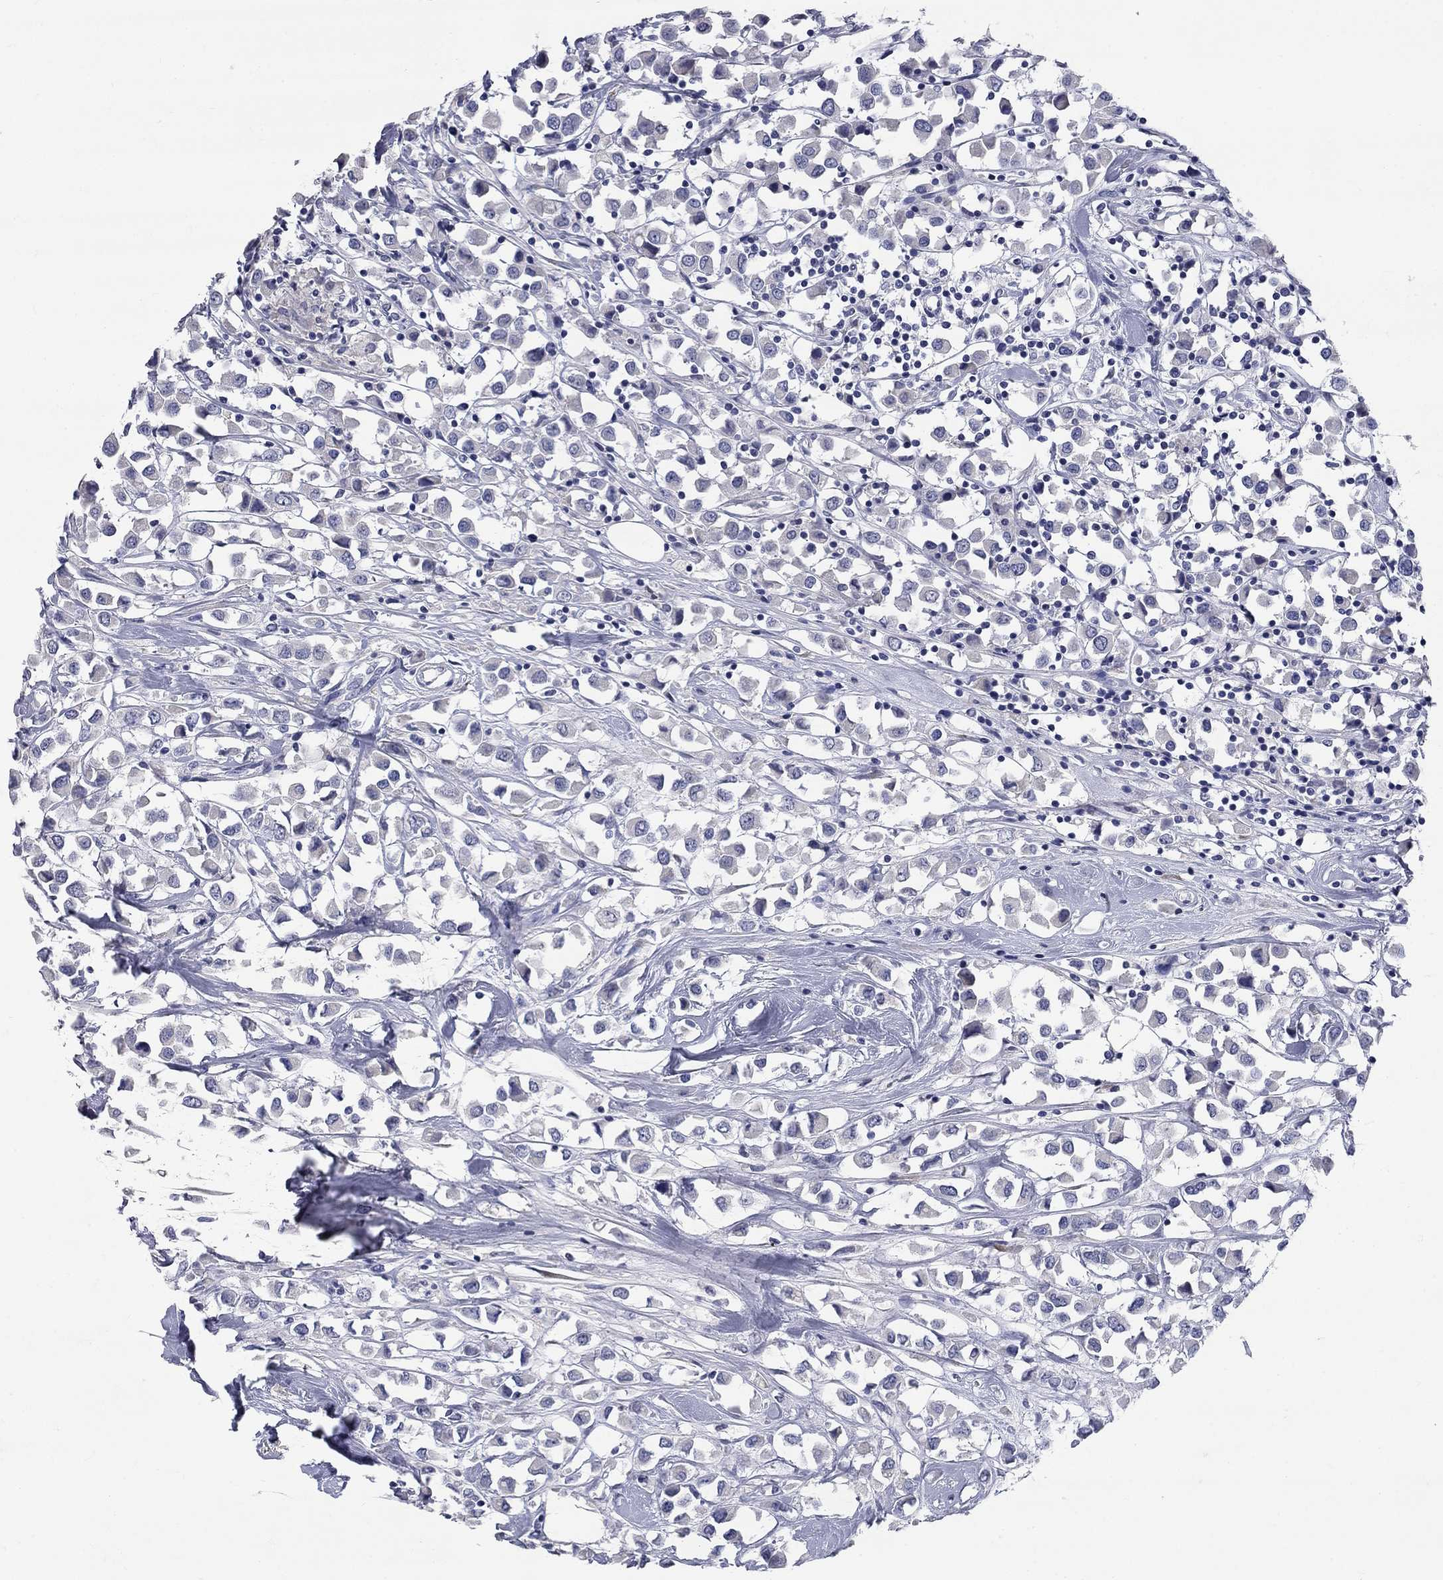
{"staining": {"intensity": "negative", "quantity": "none", "location": "none"}, "tissue": "breast cancer", "cell_type": "Tumor cells", "image_type": "cancer", "snomed": [{"axis": "morphology", "description": "Duct carcinoma"}, {"axis": "topography", "description": "Breast"}], "caption": "High power microscopy histopathology image of an immunohistochemistry image of breast cancer, revealing no significant staining in tumor cells.", "gene": "SYT12", "patient": {"sex": "female", "age": 61}}